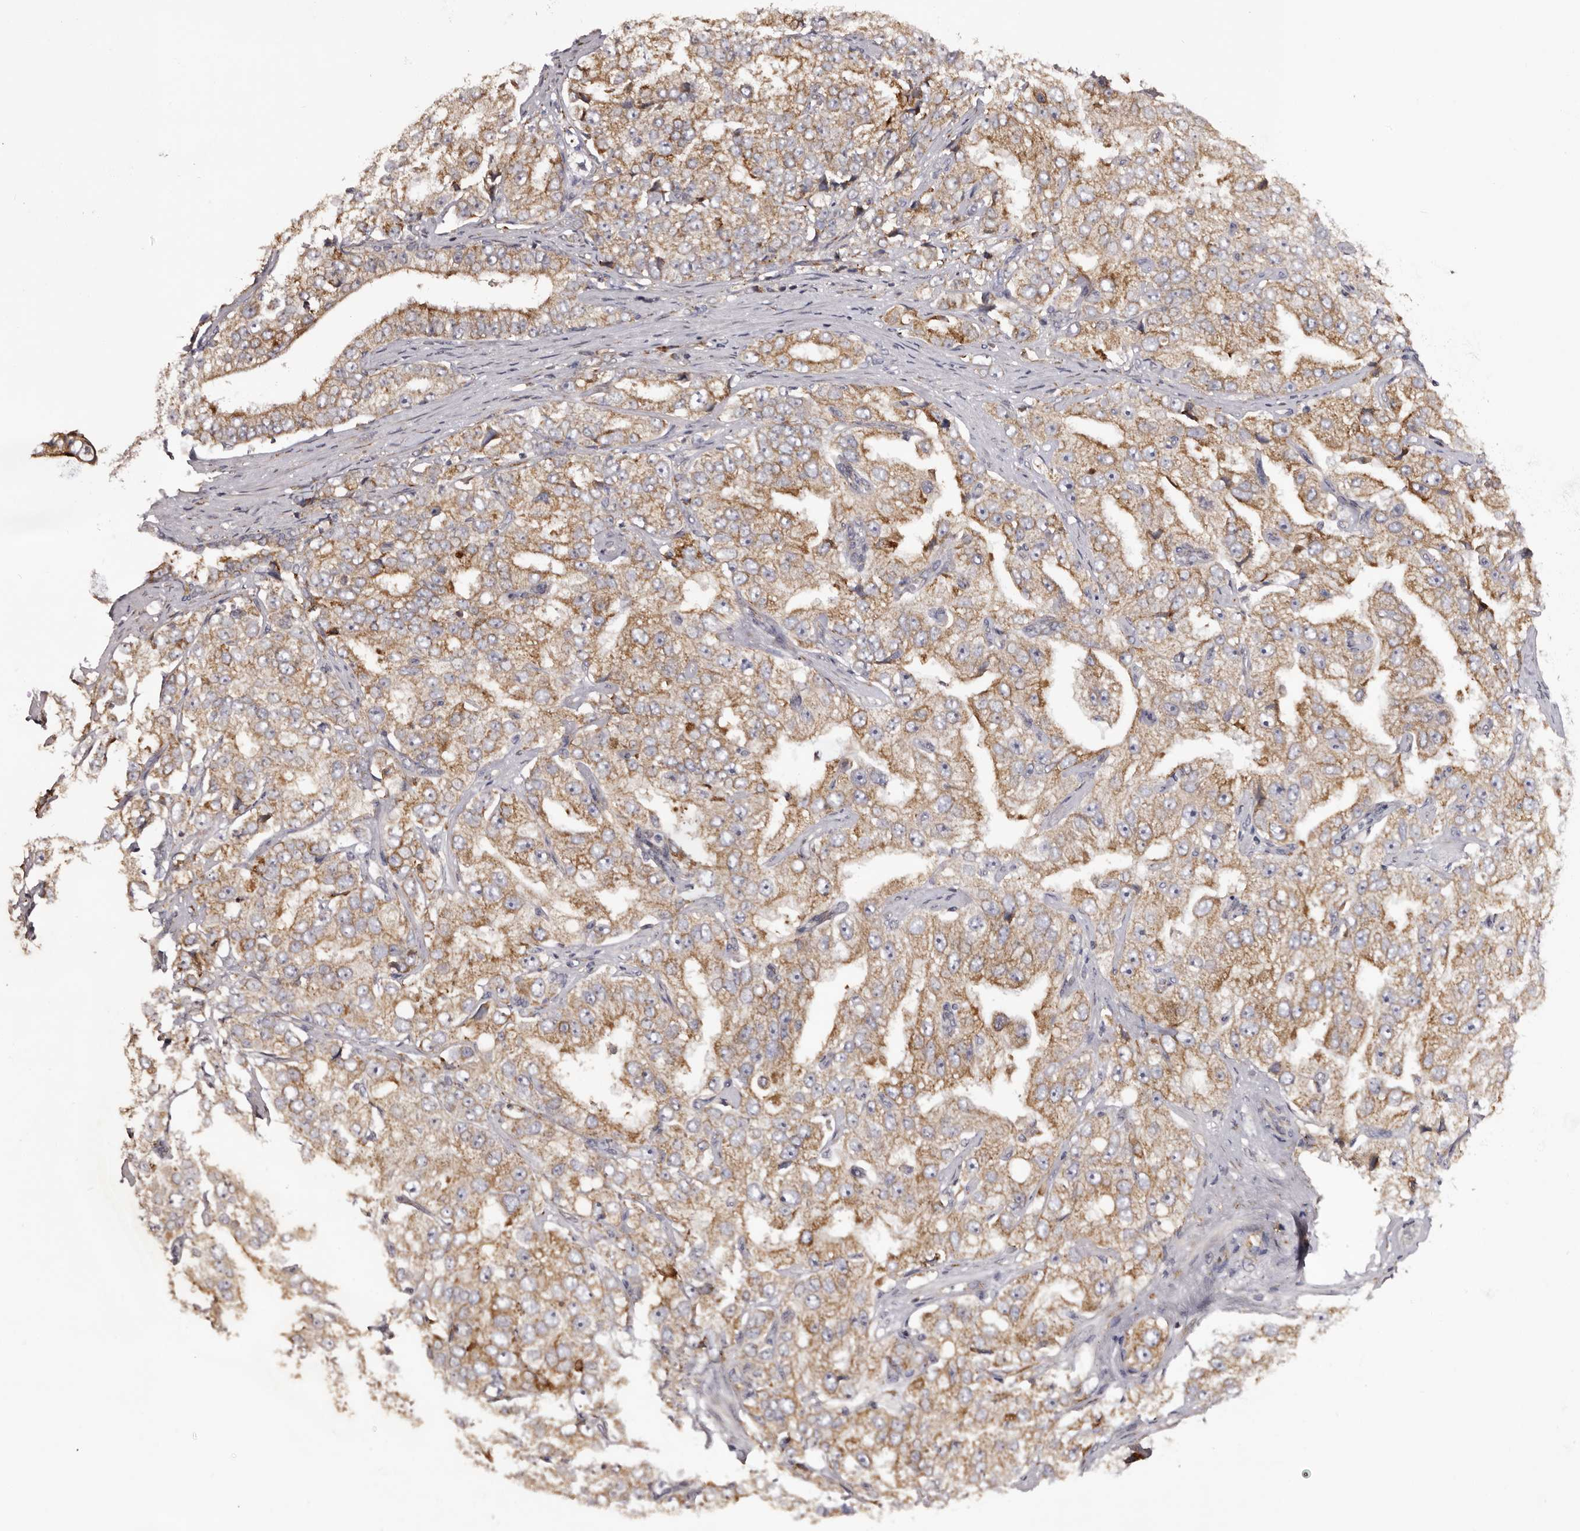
{"staining": {"intensity": "moderate", "quantity": ">75%", "location": "cytoplasmic/membranous"}, "tissue": "prostate cancer", "cell_type": "Tumor cells", "image_type": "cancer", "snomed": [{"axis": "morphology", "description": "Adenocarcinoma, High grade"}, {"axis": "topography", "description": "Prostate"}], "caption": "This photomicrograph demonstrates IHC staining of prostate high-grade adenocarcinoma, with medium moderate cytoplasmic/membranous staining in approximately >75% of tumor cells.", "gene": "PIGX", "patient": {"sex": "male", "age": 58}}